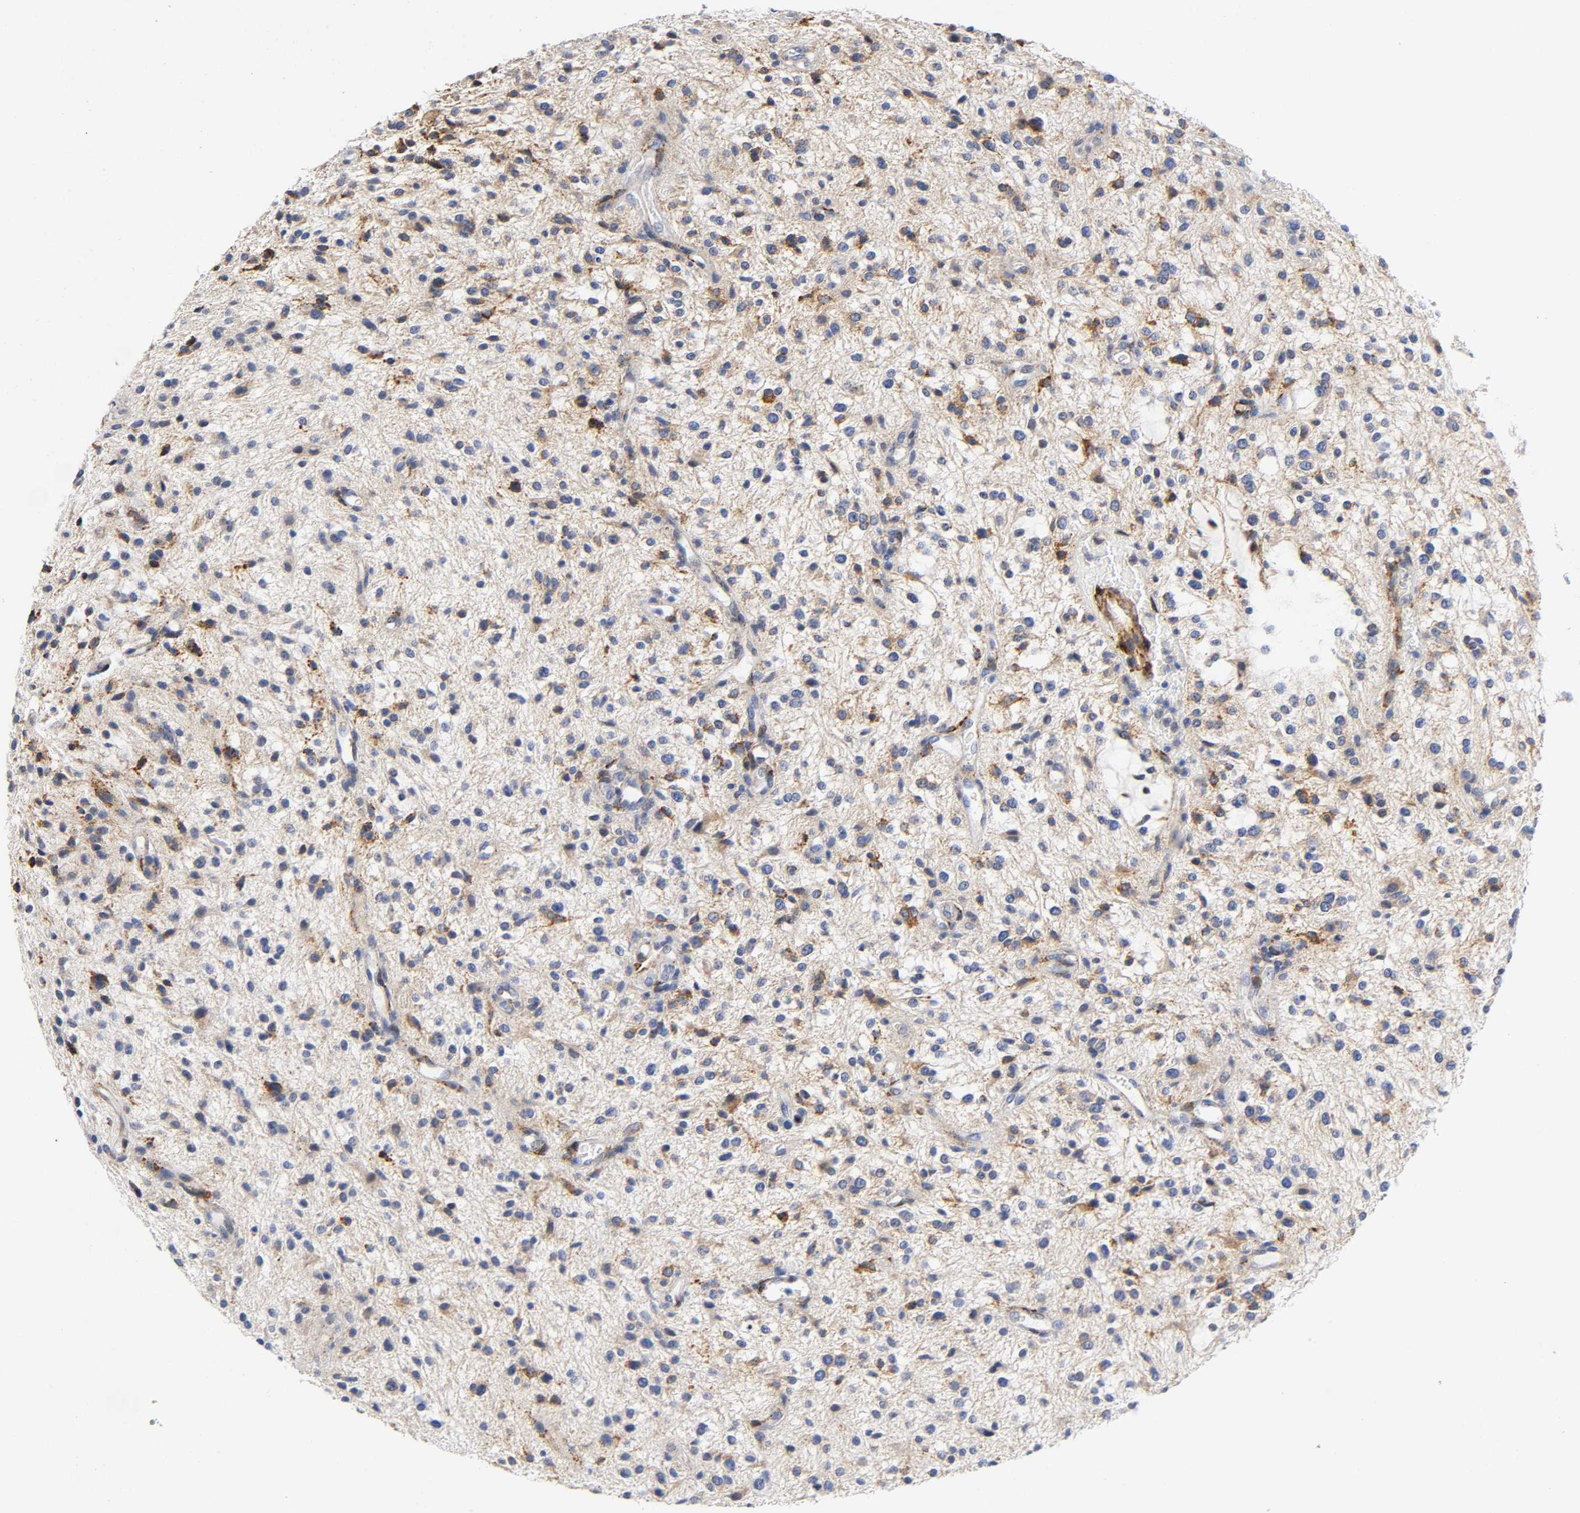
{"staining": {"intensity": "moderate", "quantity": "25%-75%", "location": "cytoplasmic/membranous"}, "tissue": "glioma", "cell_type": "Tumor cells", "image_type": "cancer", "snomed": [{"axis": "morphology", "description": "Glioma, malignant, NOS"}, {"axis": "topography", "description": "Cerebellum"}], "caption": "IHC of human glioma (malignant) exhibits medium levels of moderate cytoplasmic/membranous expression in approximately 25%-75% of tumor cells.", "gene": "SOS2", "patient": {"sex": "female", "age": 10}}